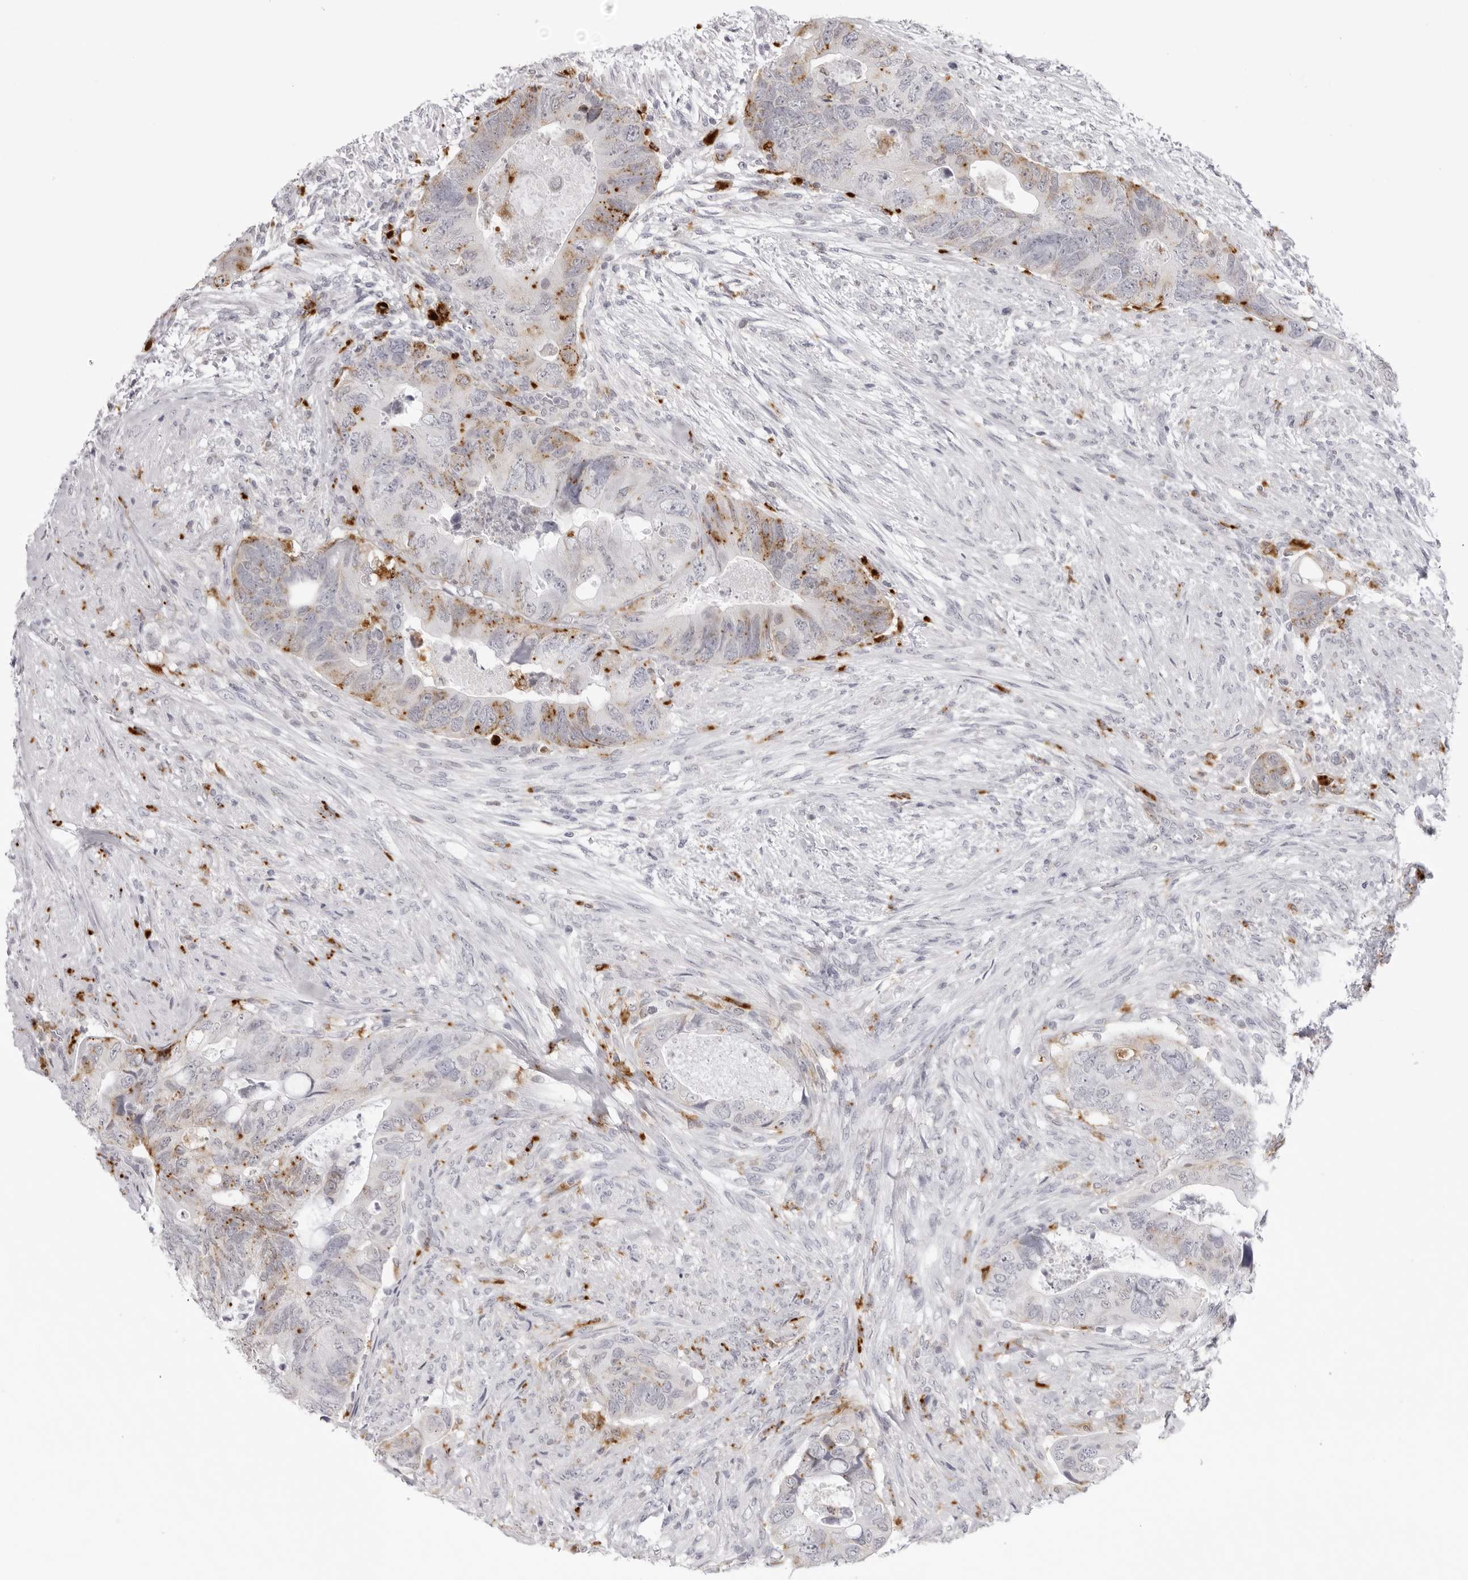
{"staining": {"intensity": "moderate", "quantity": "<25%", "location": "cytoplasmic/membranous"}, "tissue": "colorectal cancer", "cell_type": "Tumor cells", "image_type": "cancer", "snomed": [{"axis": "morphology", "description": "Adenocarcinoma, NOS"}, {"axis": "topography", "description": "Rectum"}], "caption": "Tumor cells demonstrate low levels of moderate cytoplasmic/membranous positivity in approximately <25% of cells in colorectal cancer (adenocarcinoma).", "gene": "IL25", "patient": {"sex": "male", "age": 63}}